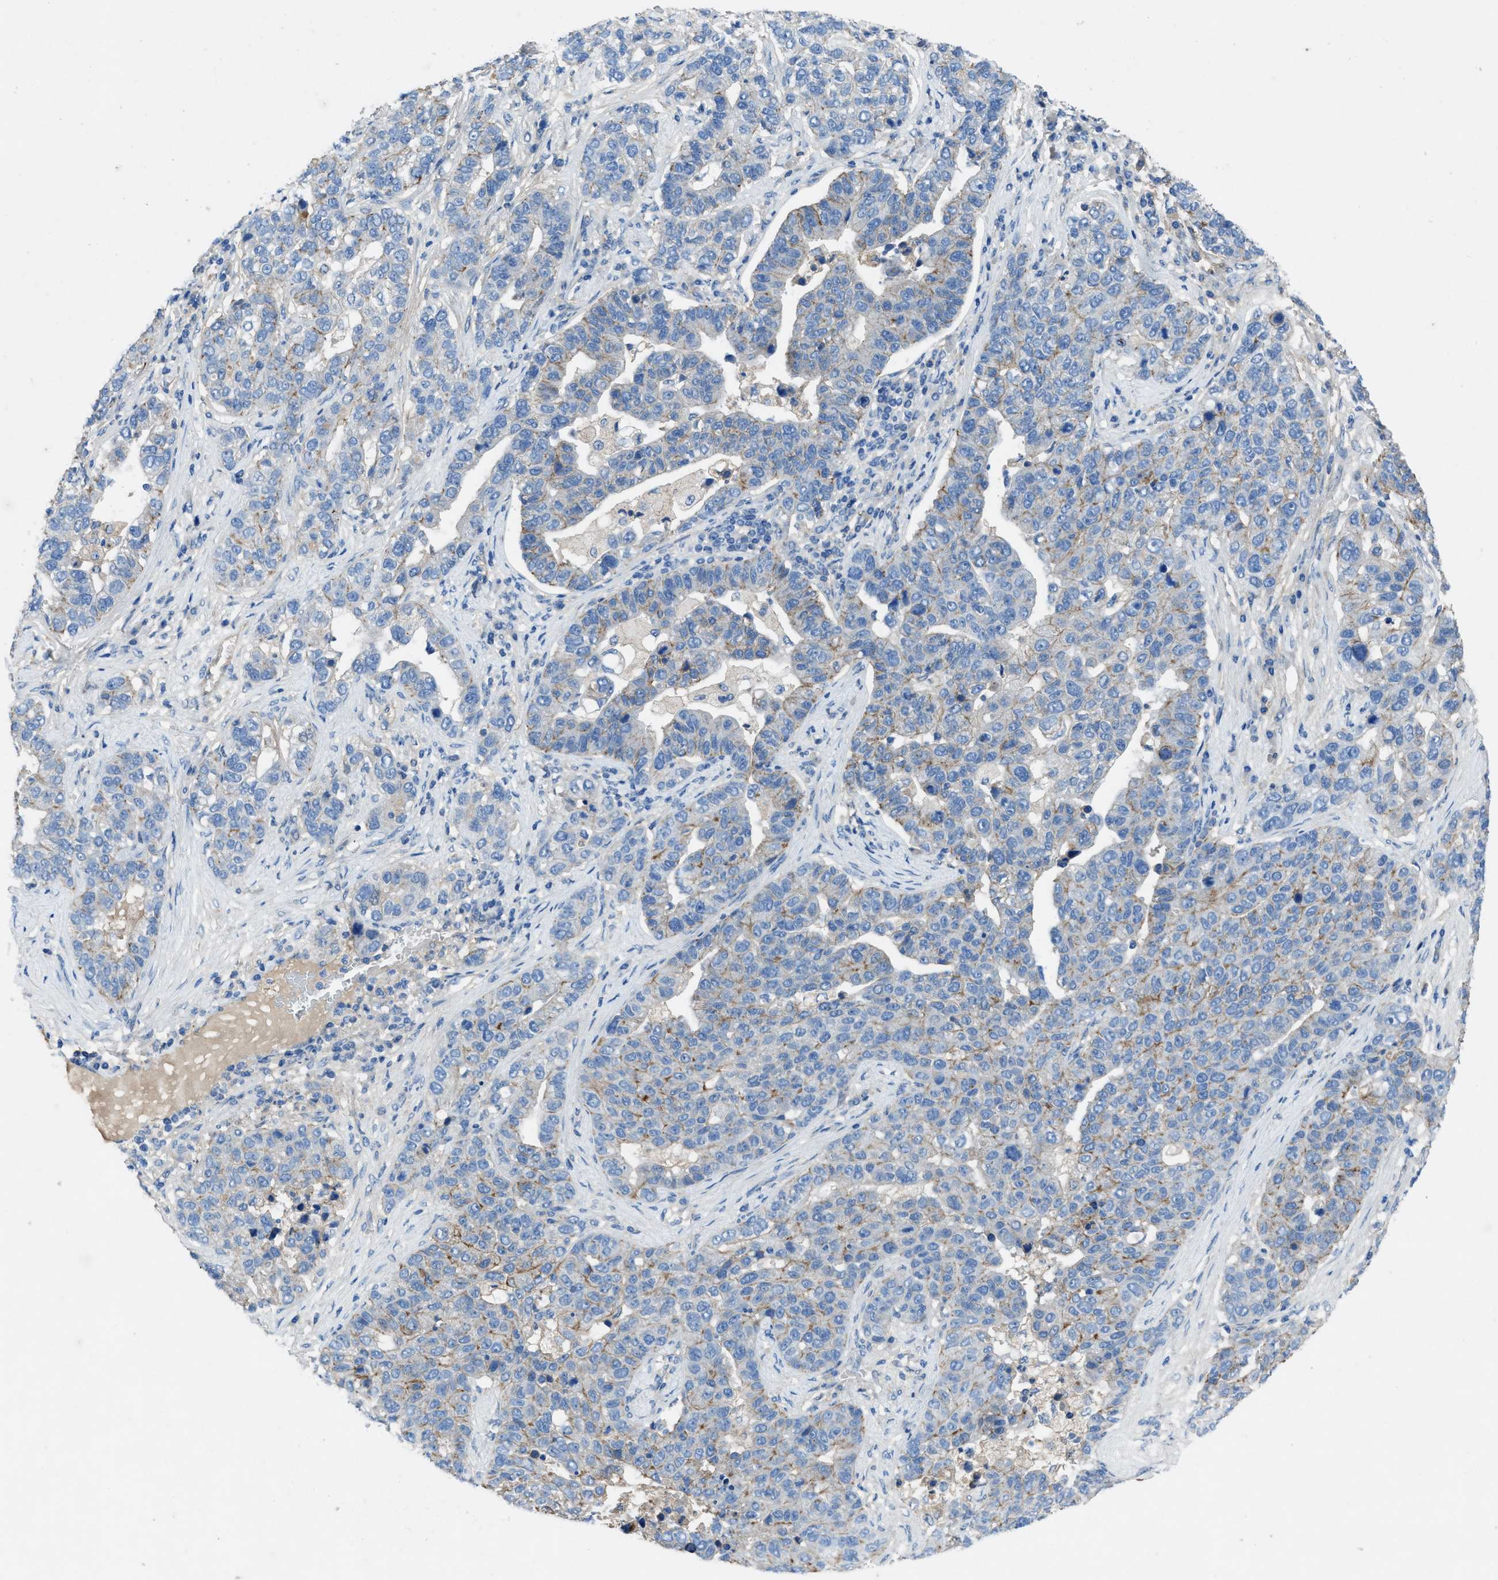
{"staining": {"intensity": "moderate", "quantity": "<25%", "location": "cytoplasmic/membranous"}, "tissue": "pancreatic cancer", "cell_type": "Tumor cells", "image_type": "cancer", "snomed": [{"axis": "morphology", "description": "Adenocarcinoma, NOS"}, {"axis": "topography", "description": "Pancreas"}], "caption": "This micrograph reveals pancreatic cancer stained with IHC to label a protein in brown. The cytoplasmic/membranous of tumor cells show moderate positivity for the protein. Nuclei are counter-stained blue.", "gene": "PTGFRN", "patient": {"sex": "female", "age": 61}}